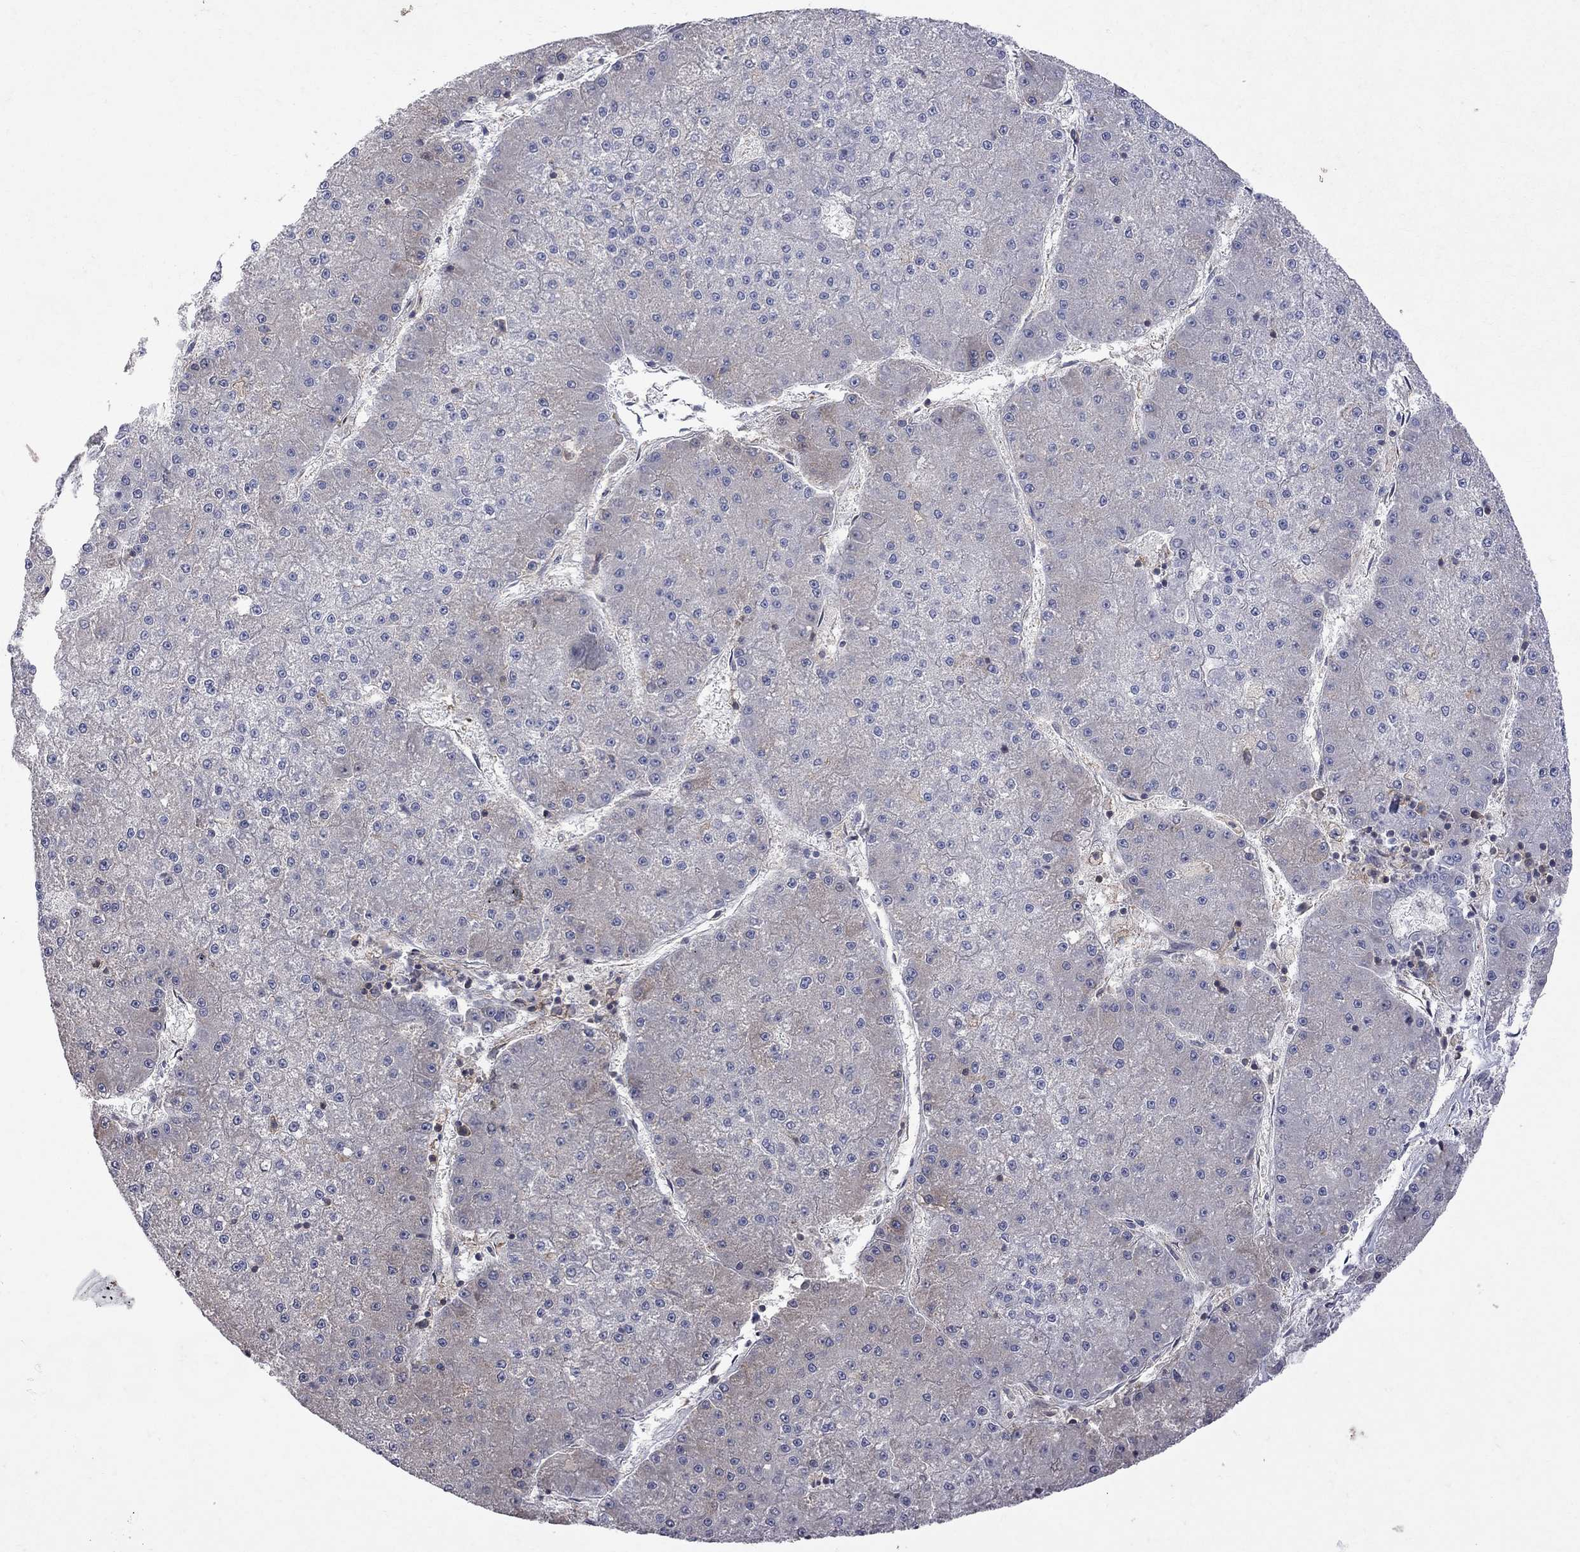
{"staining": {"intensity": "negative", "quantity": "none", "location": "none"}, "tissue": "liver cancer", "cell_type": "Tumor cells", "image_type": "cancer", "snomed": [{"axis": "morphology", "description": "Carcinoma, Hepatocellular, NOS"}, {"axis": "topography", "description": "Liver"}], "caption": "Immunohistochemical staining of liver cancer (hepatocellular carcinoma) demonstrates no significant expression in tumor cells.", "gene": "ABI3", "patient": {"sex": "male", "age": 73}}